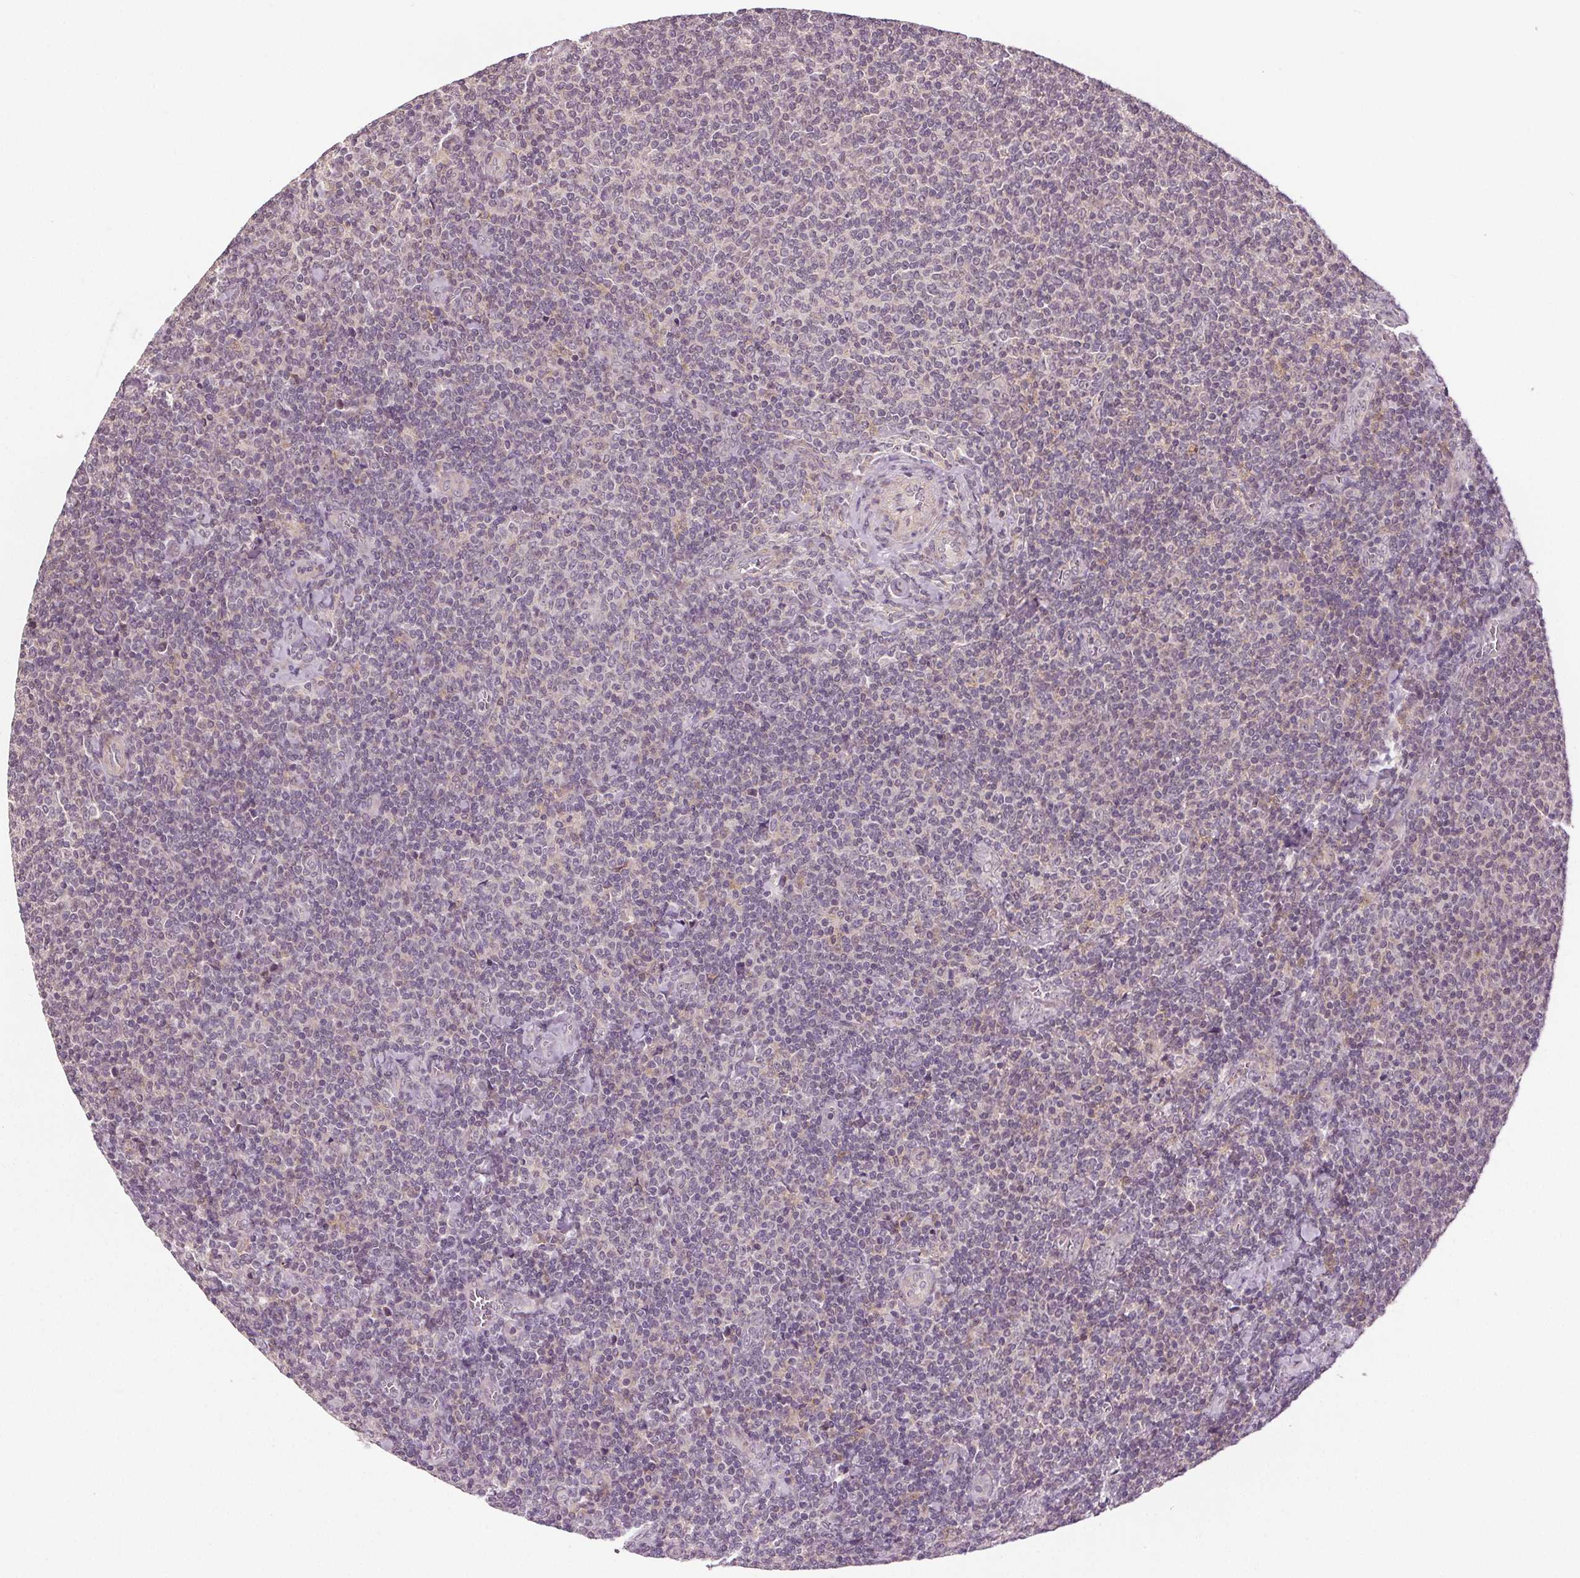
{"staining": {"intensity": "negative", "quantity": "none", "location": "none"}, "tissue": "lymphoma", "cell_type": "Tumor cells", "image_type": "cancer", "snomed": [{"axis": "morphology", "description": "Malignant lymphoma, non-Hodgkin's type, Low grade"}, {"axis": "topography", "description": "Lymph node"}], "caption": "Immunohistochemistry photomicrograph of neoplastic tissue: human malignant lymphoma, non-Hodgkin's type (low-grade) stained with DAB (3,3'-diaminobenzidine) demonstrates no significant protein expression in tumor cells. Nuclei are stained in blue.", "gene": "EPHB3", "patient": {"sex": "male", "age": 52}}